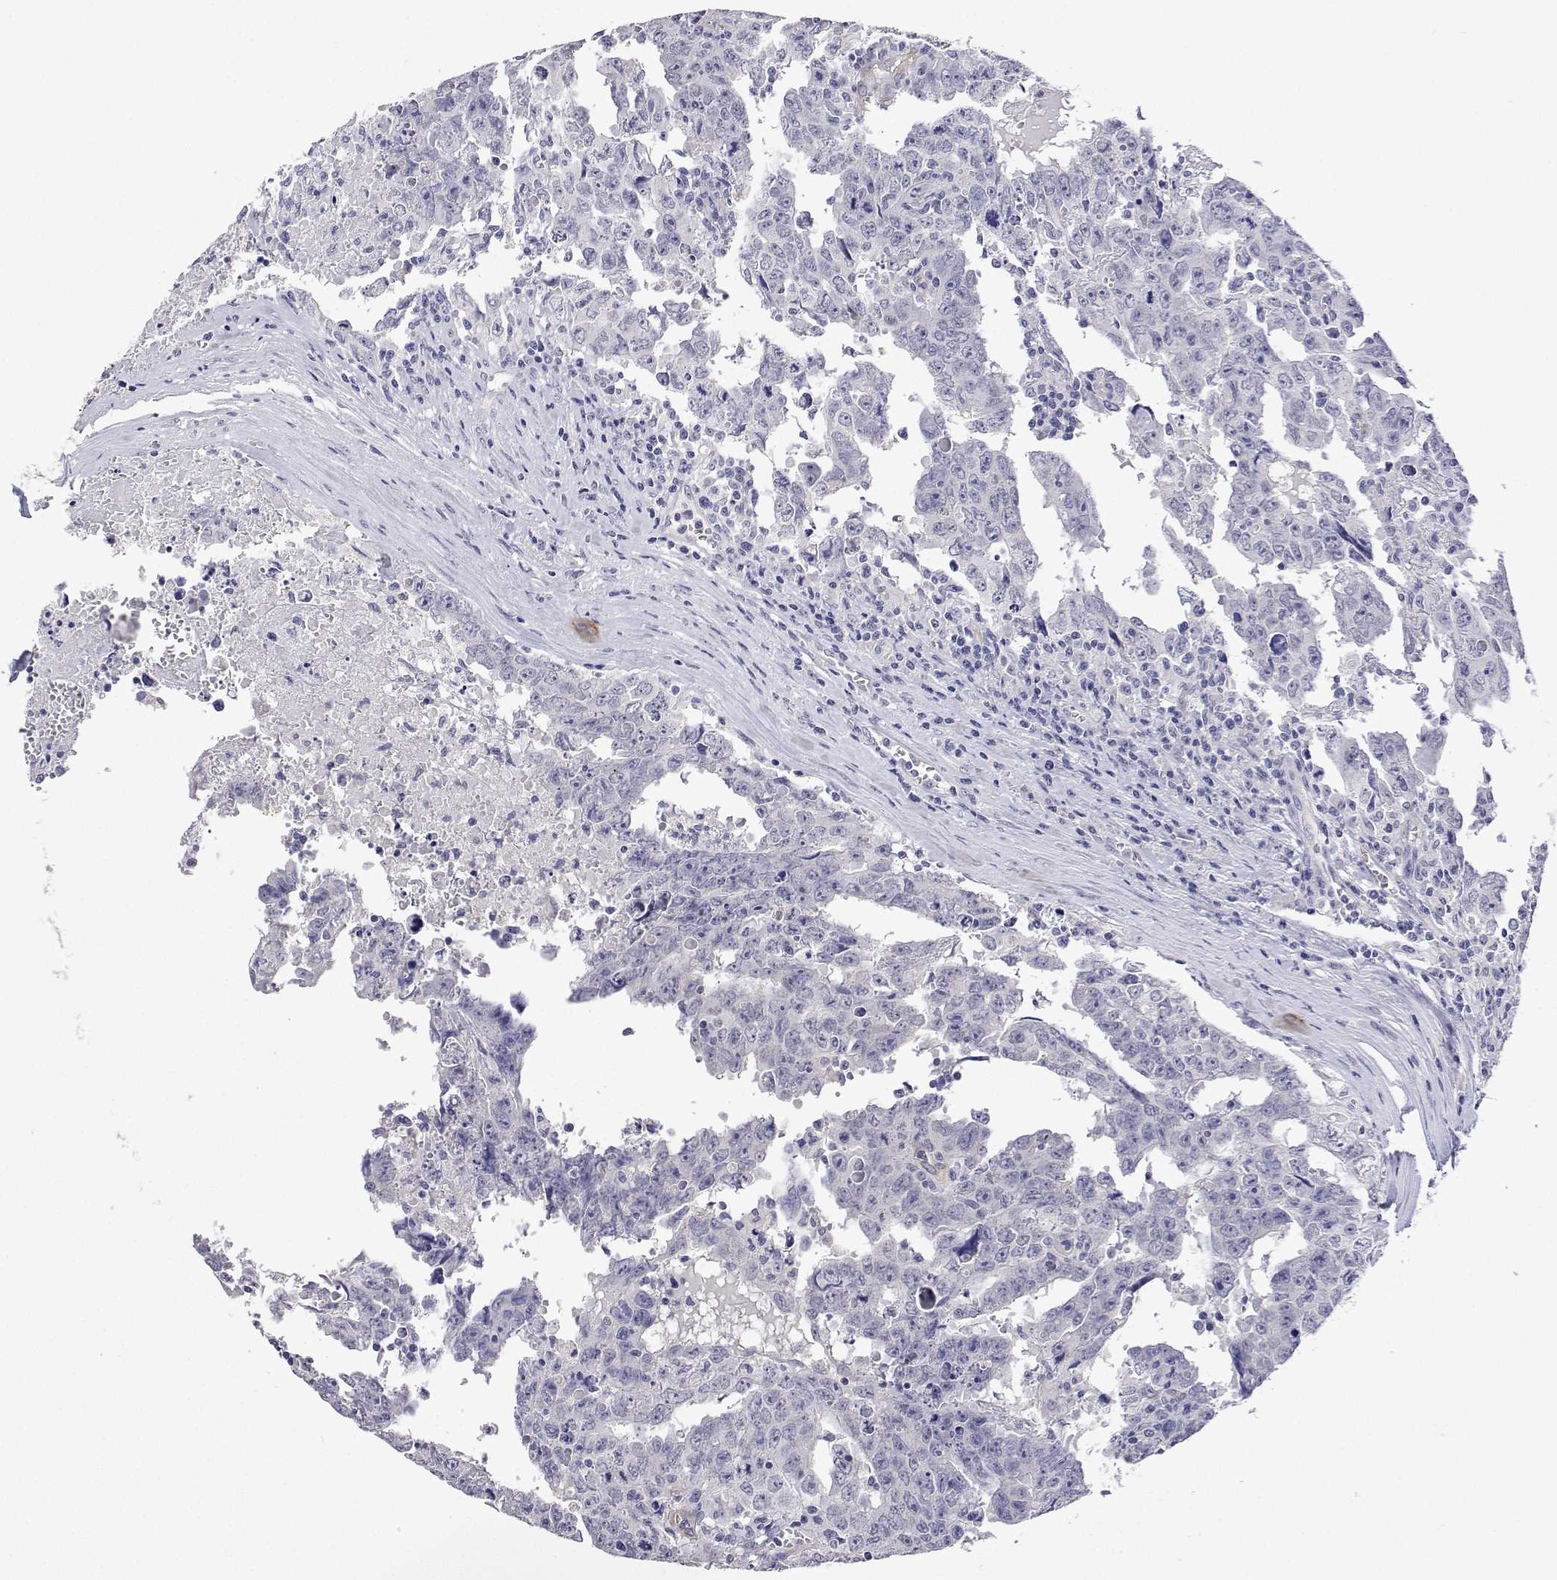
{"staining": {"intensity": "negative", "quantity": "none", "location": "none"}, "tissue": "testis cancer", "cell_type": "Tumor cells", "image_type": "cancer", "snomed": [{"axis": "morphology", "description": "Carcinoma, Embryonal, NOS"}, {"axis": "topography", "description": "Testis"}], "caption": "Testis embryonal carcinoma was stained to show a protein in brown. There is no significant staining in tumor cells.", "gene": "PLCB1", "patient": {"sex": "male", "age": 22}}